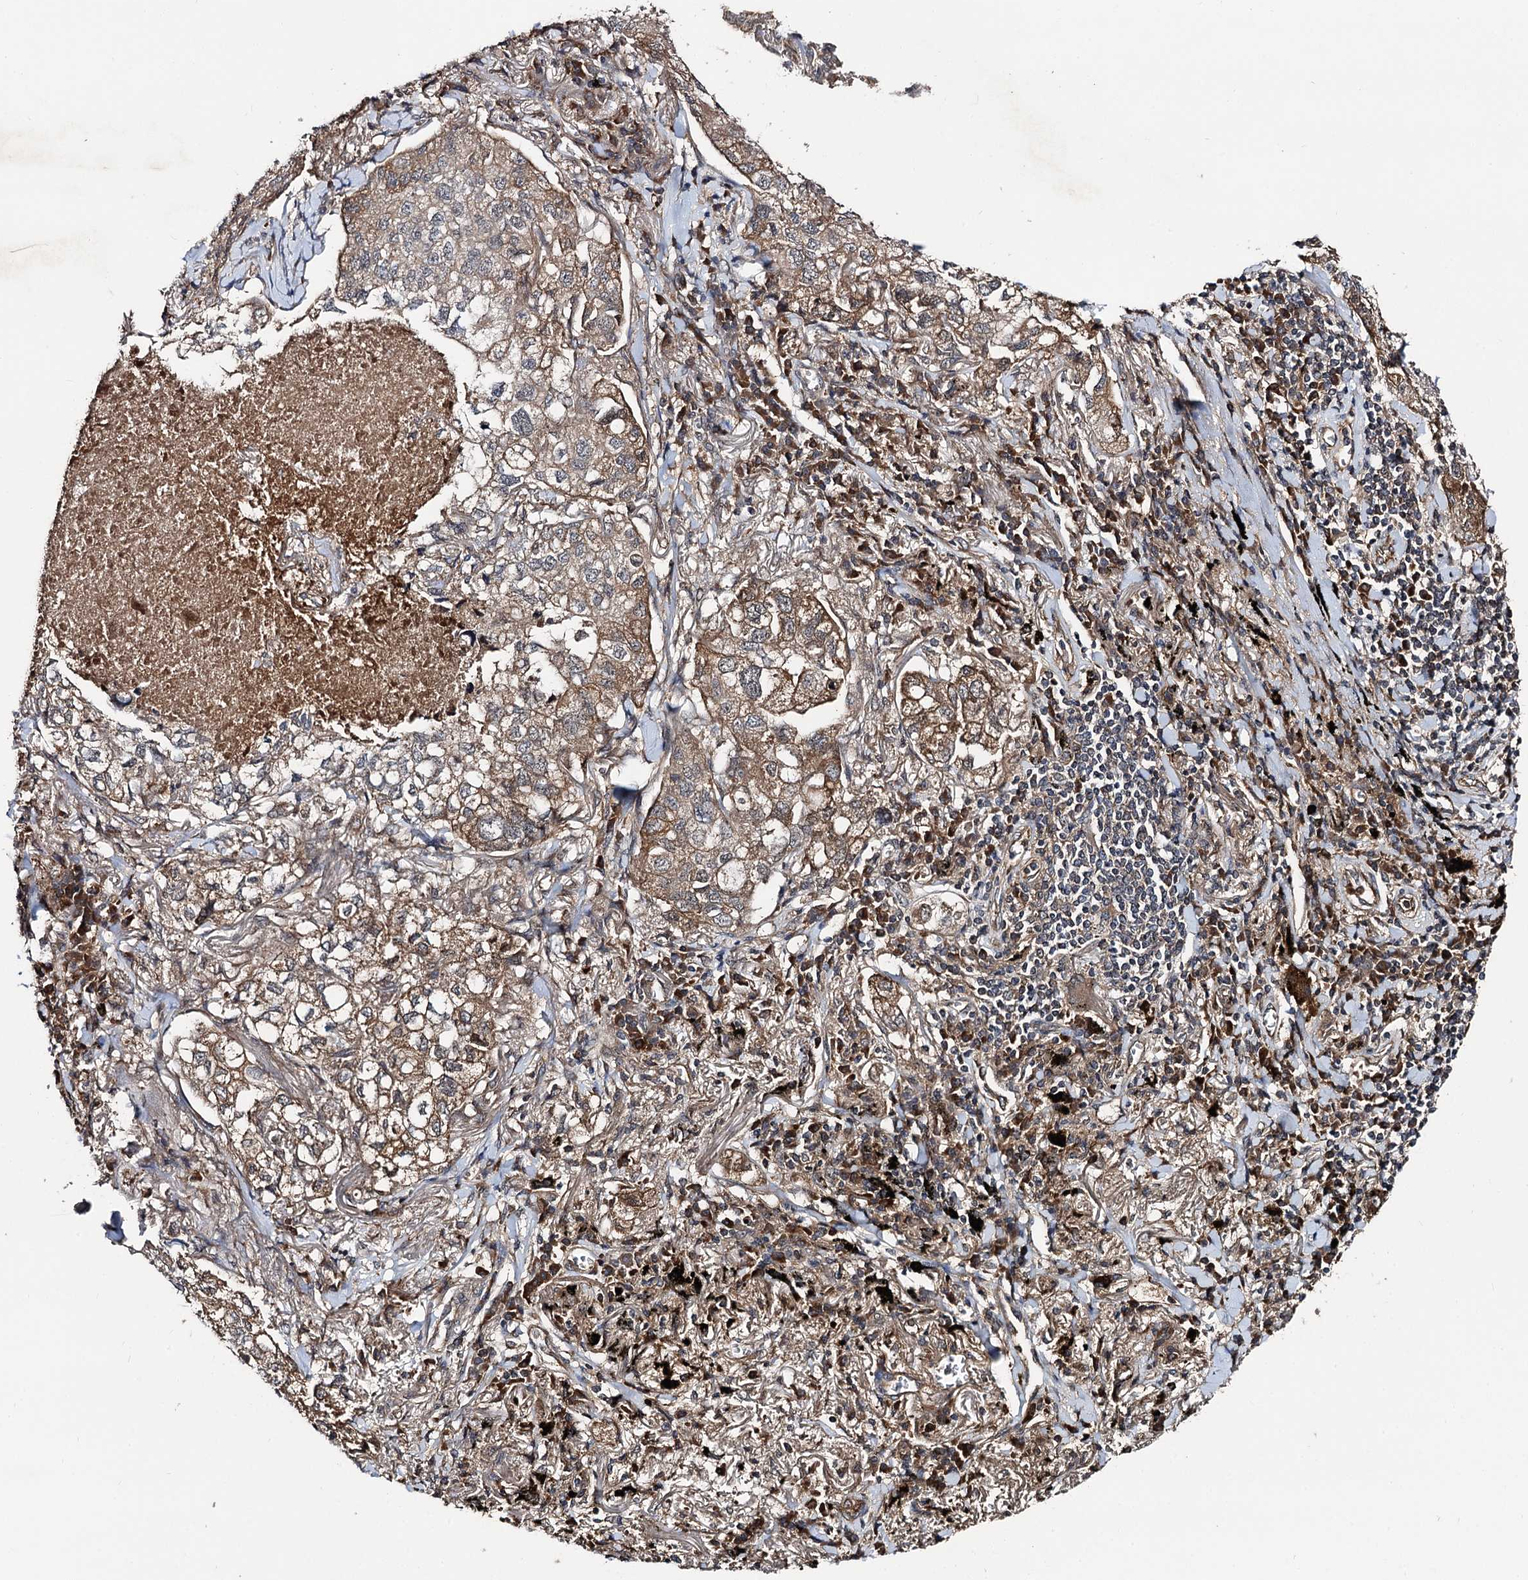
{"staining": {"intensity": "moderate", "quantity": ">75%", "location": "cytoplasmic/membranous"}, "tissue": "lung cancer", "cell_type": "Tumor cells", "image_type": "cancer", "snomed": [{"axis": "morphology", "description": "Adenocarcinoma, NOS"}, {"axis": "topography", "description": "Lung"}], "caption": "Adenocarcinoma (lung) tissue shows moderate cytoplasmic/membranous positivity in approximately >75% of tumor cells, visualized by immunohistochemistry.", "gene": "TEX9", "patient": {"sex": "male", "age": 65}}